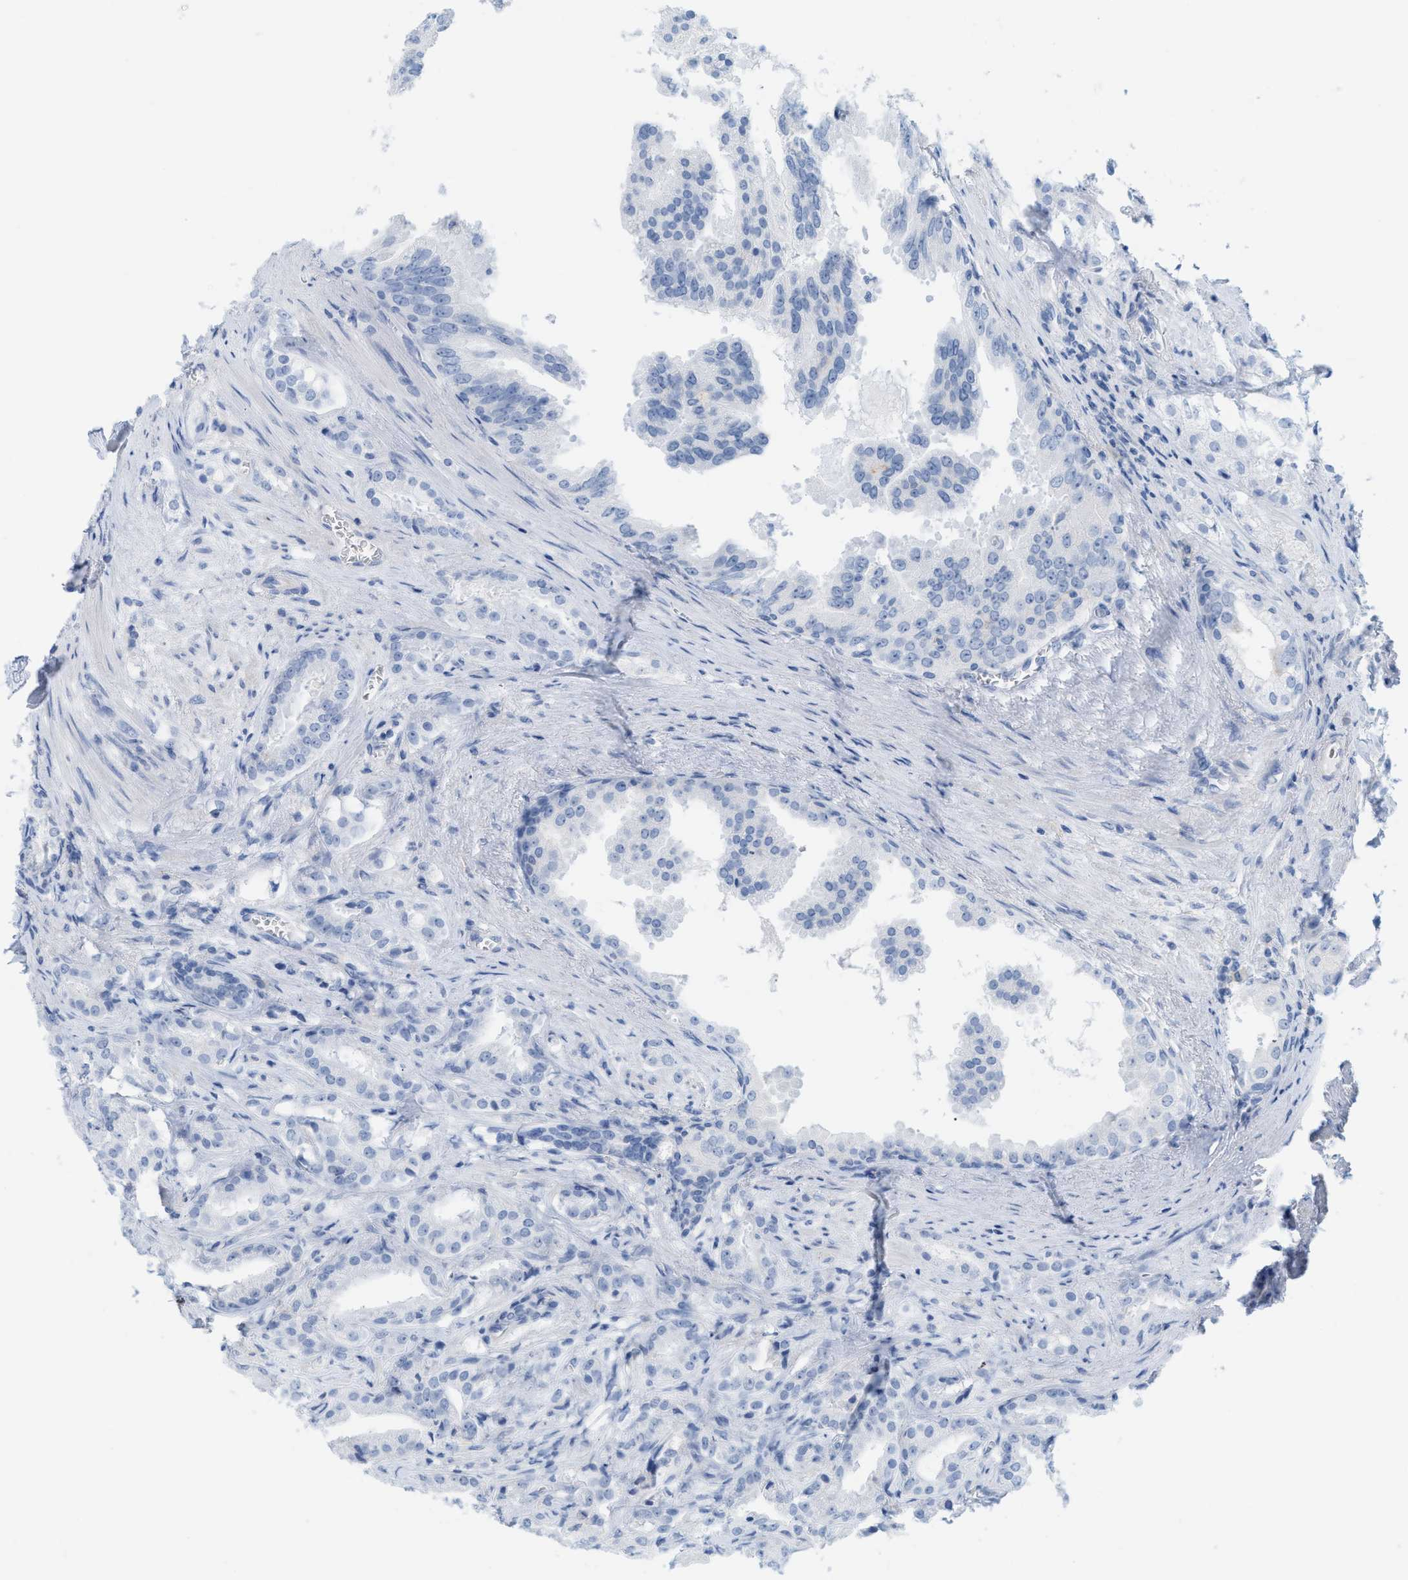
{"staining": {"intensity": "negative", "quantity": "none", "location": "none"}, "tissue": "prostate cancer", "cell_type": "Tumor cells", "image_type": "cancer", "snomed": [{"axis": "morphology", "description": "Adenocarcinoma, High grade"}, {"axis": "topography", "description": "Prostate"}], "caption": "A histopathology image of human prostate adenocarcinoma (high-grade) is negative for staining in tumor cells. The staining is performed using DAB brown chromogen with nuclei counter-stained in using hematoxylin.", "gene": "SLC3A2", "patient": {"sex": "male", "age": 64}}